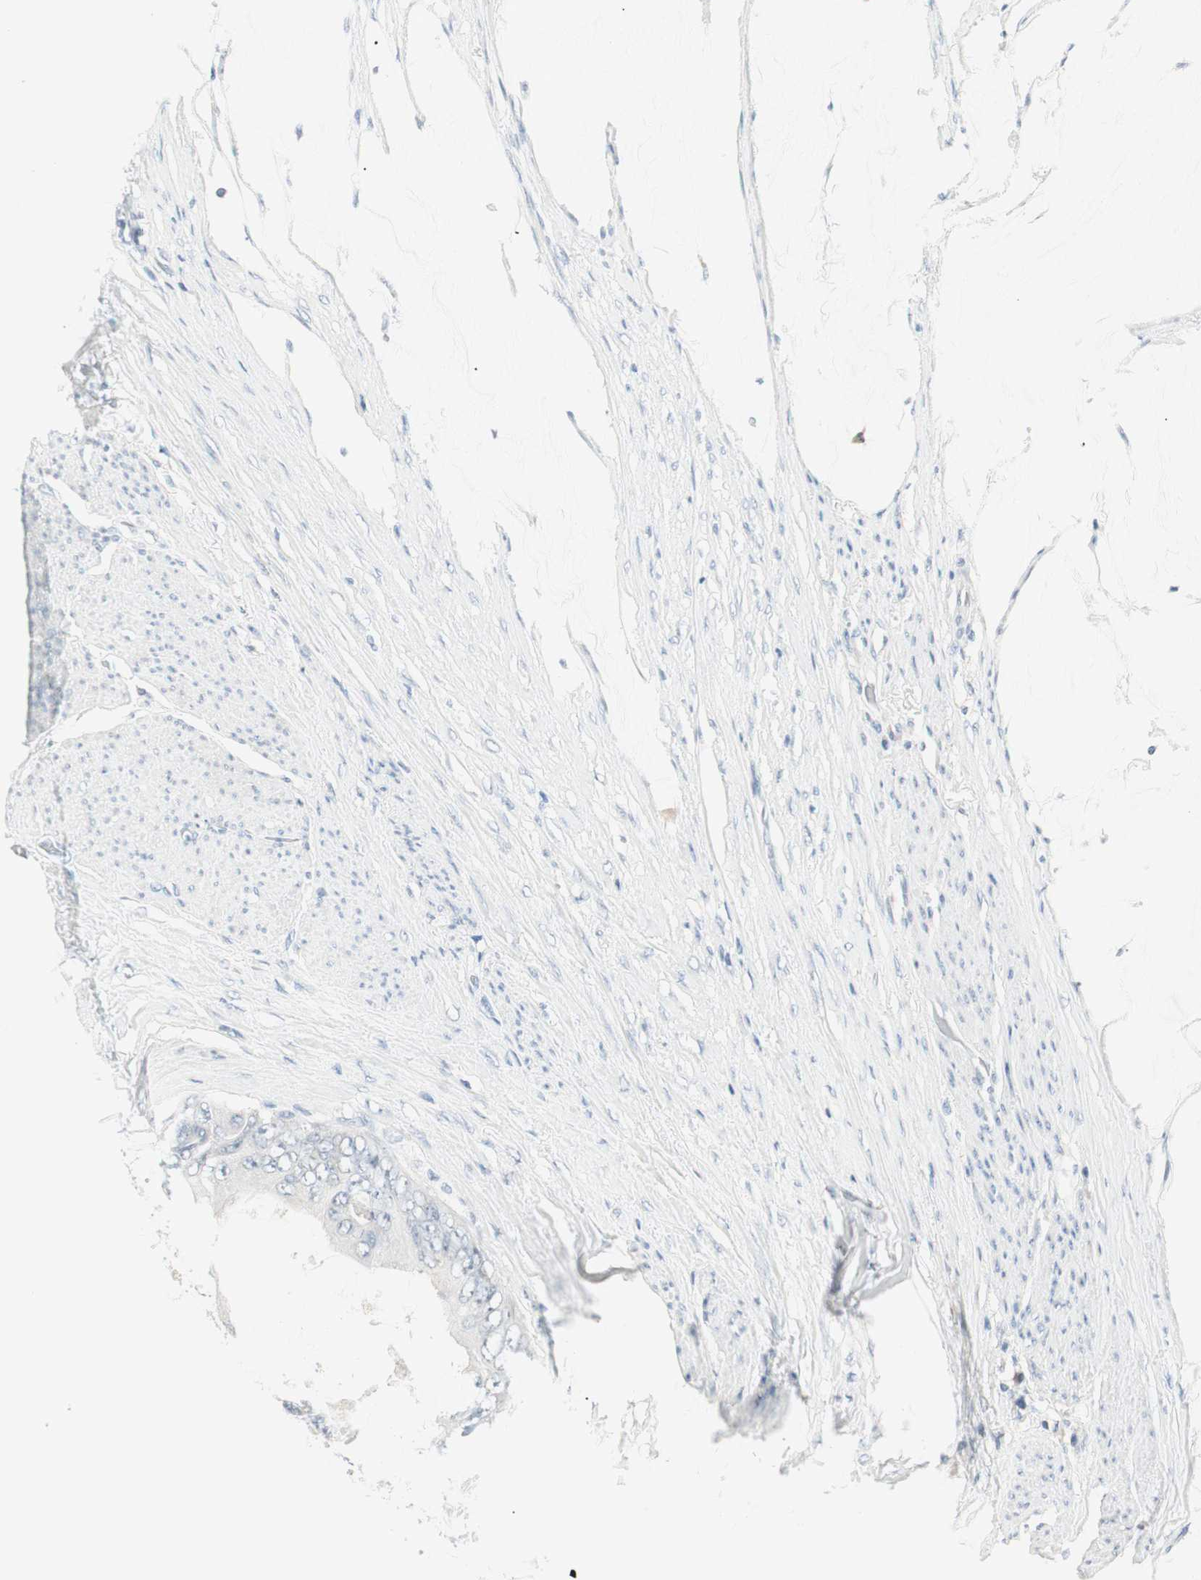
{"staining": {"intensity": "negative", "quantity": "none", "location": "none"}, "tissue": "colorectal cancer", "cell_type": "Tumor cells", "image_type": "cancer", "snomed": [{"axis": "morphology", "description": "Normal tissue, NOS"}, {"axis": "morphology", "description": "Adenocarcinoma, NOS"}, {"axis": "topography", "description": "Rectum"}, {"axis": "topography", "description": "Peripheral nerve tissue"}], "caption": "This is a photomicrograph of immunohistochemistry (IHC) staining of colorectal cancer (adenocarcinoma), which shows no staining in tumor cells. Brightfield microscopy of immunohistochemistry stained with DAB (brown) and hematoxylin (blue), captured at high magnification.", "gene": "HOXB13", "patient": {"sex": "female", "age": 77}}